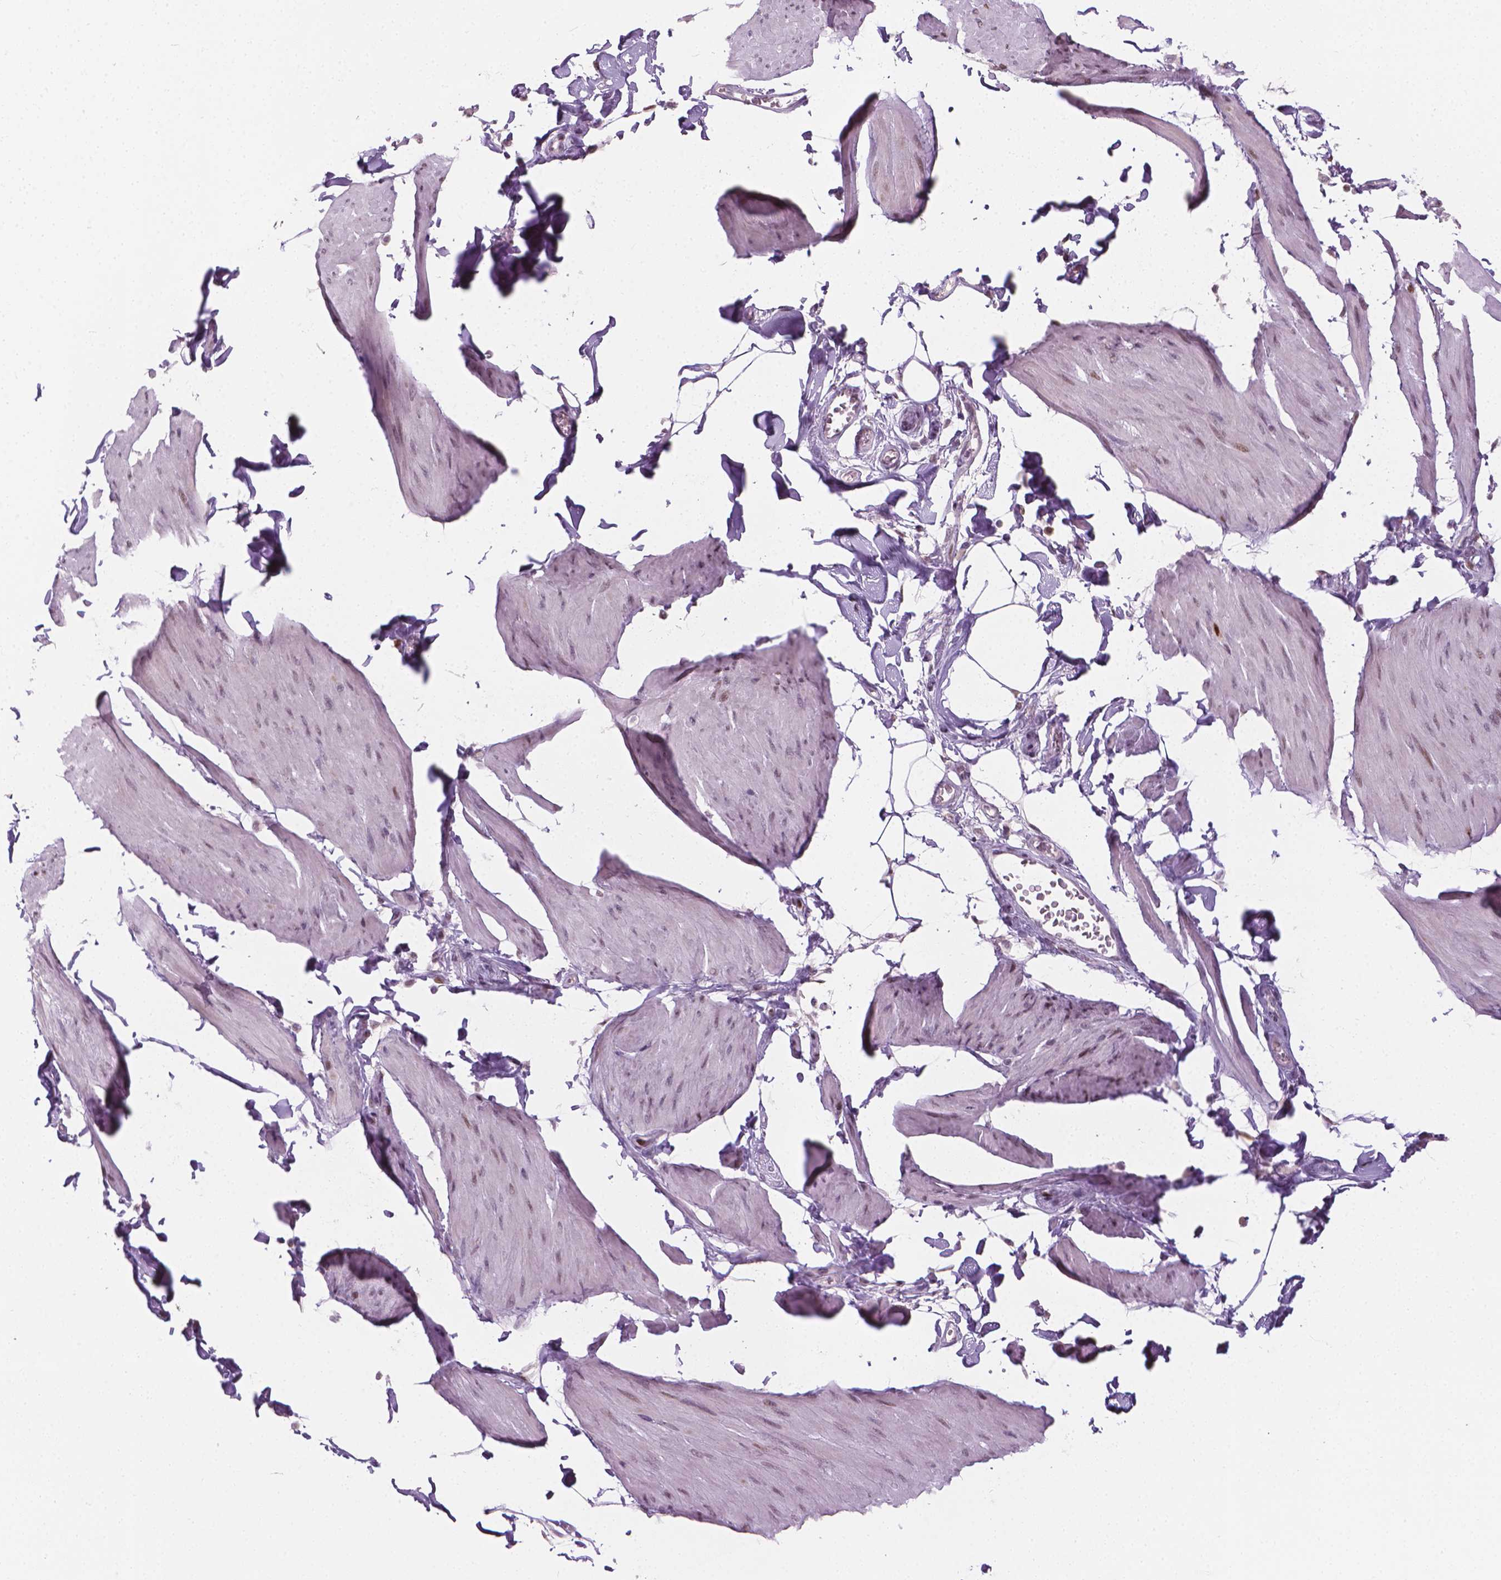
{"staining": {"intensity": "negative", "quantity": "none", "location": "none"}, "tissue": "smooth muscle", "cell_type": "Smooth muscle cells", "image_type": "normal", "snomed": [{"axis": "morphology", "description": "Normal tissue, NOS"}, {"axis": "topography", "description": "Adipose tissue"}, {"axis": "topography", "description": "Smooth muscle"}, {"axis": "topography", "description": "Peripheral nerve tissue"}], "caption": "Photomicrograph shows no protein expression in smooth muscle cells of benign smooth muscle.", "gene": "CDKN1C", "patient": {"sex": "male", "age": 83}}